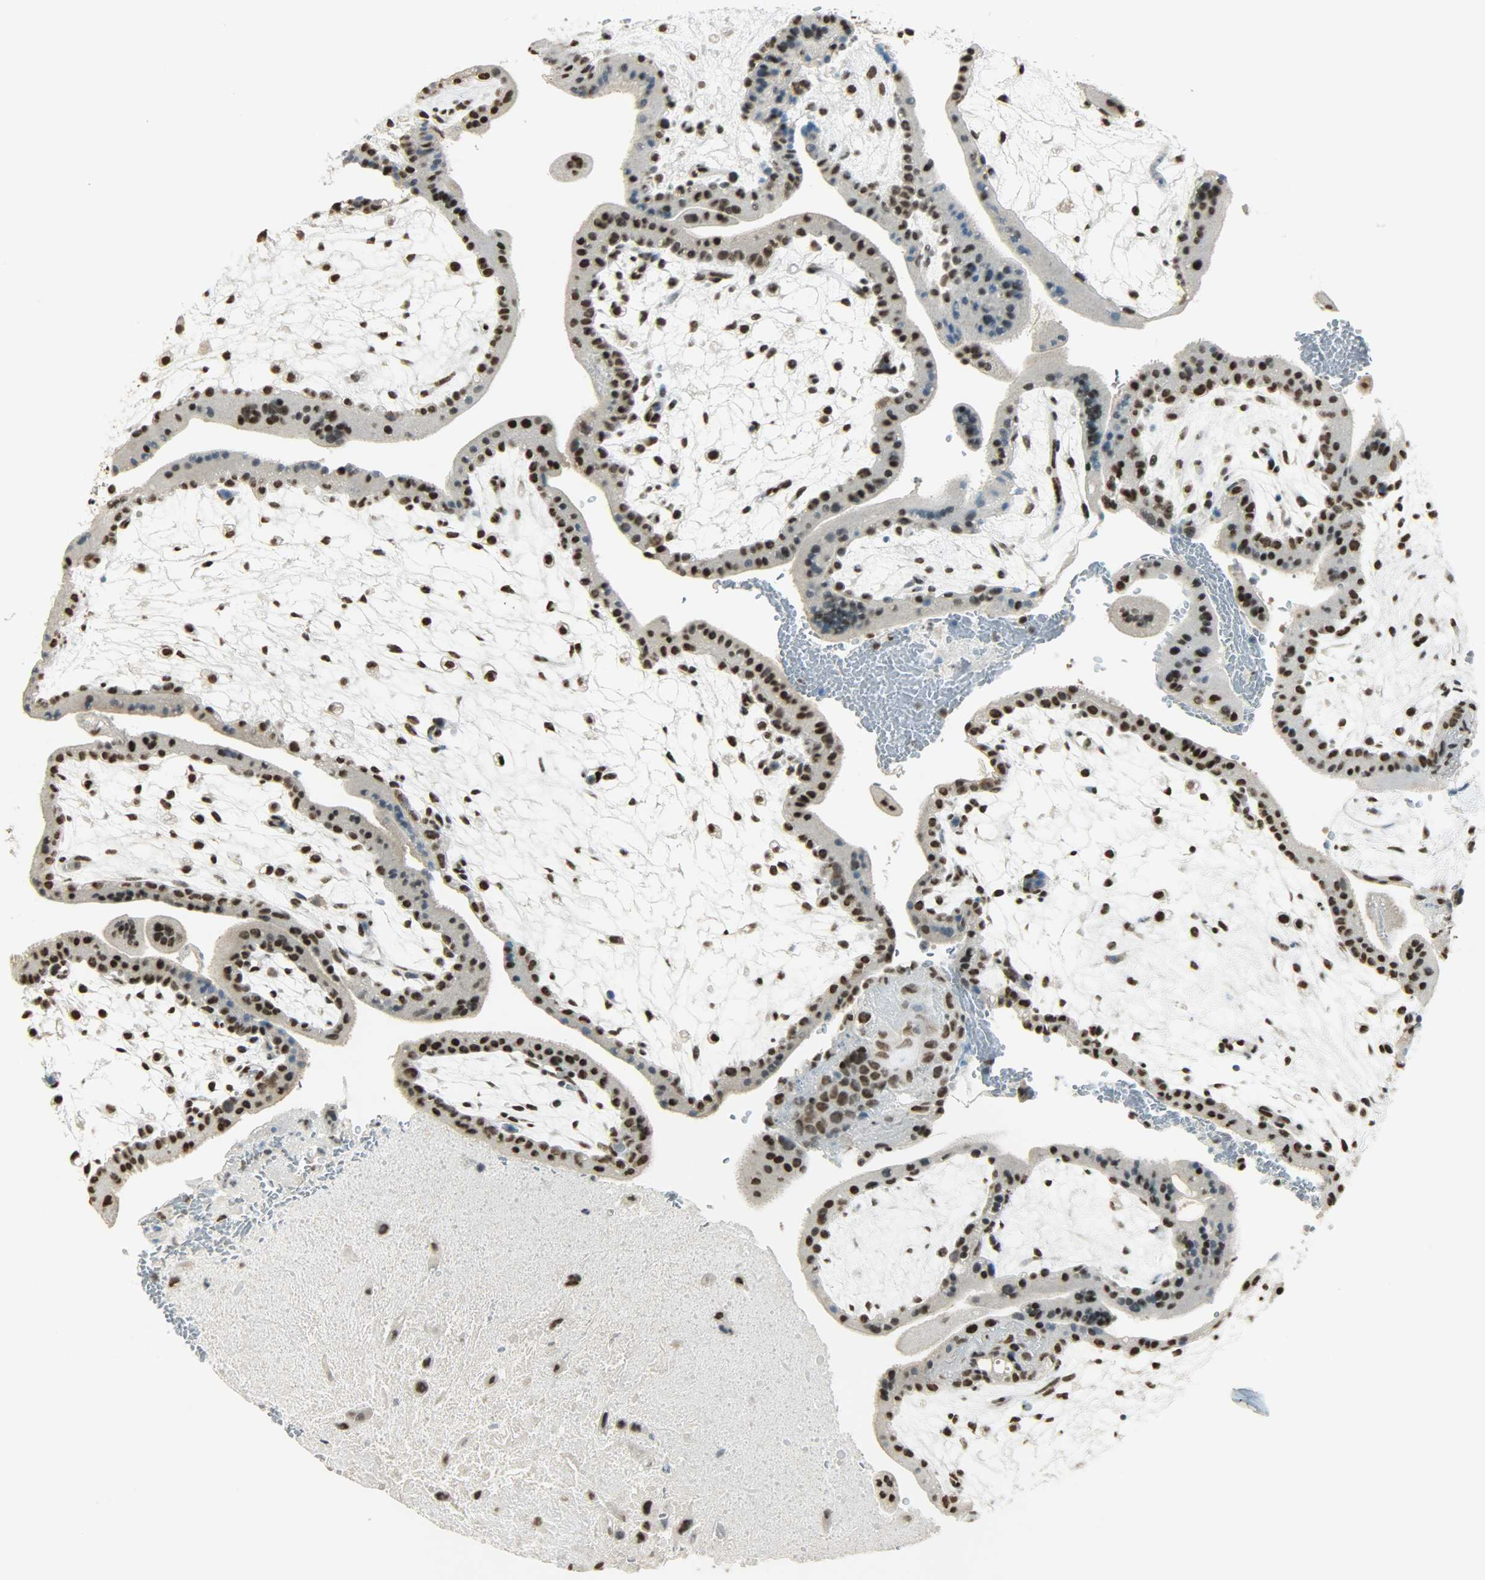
{"staining": {"intensity": "strong", "quantity": ">75%", "location": "nuclear"}, "tissue": "placenta", "cell_type": "Decidual cells", "image_type": "normal", "snomed": [{"axis": "morphology", "description": "Normal tissue, NOS"}, {"axis": "topography", "description": "Placenta"}], "caption": "Brown immunohistochemical staining in benign placenta demonstrates strong nuclear expression in about >75% of decidual cells. The staining was performed using DAB to visualize the protein expression in brown, while the nuclei were stained in blue with hematoxylin (Magnification: 20x).", "gene": "MYEF2", "patient": {"sex": "female", "age": 35}}